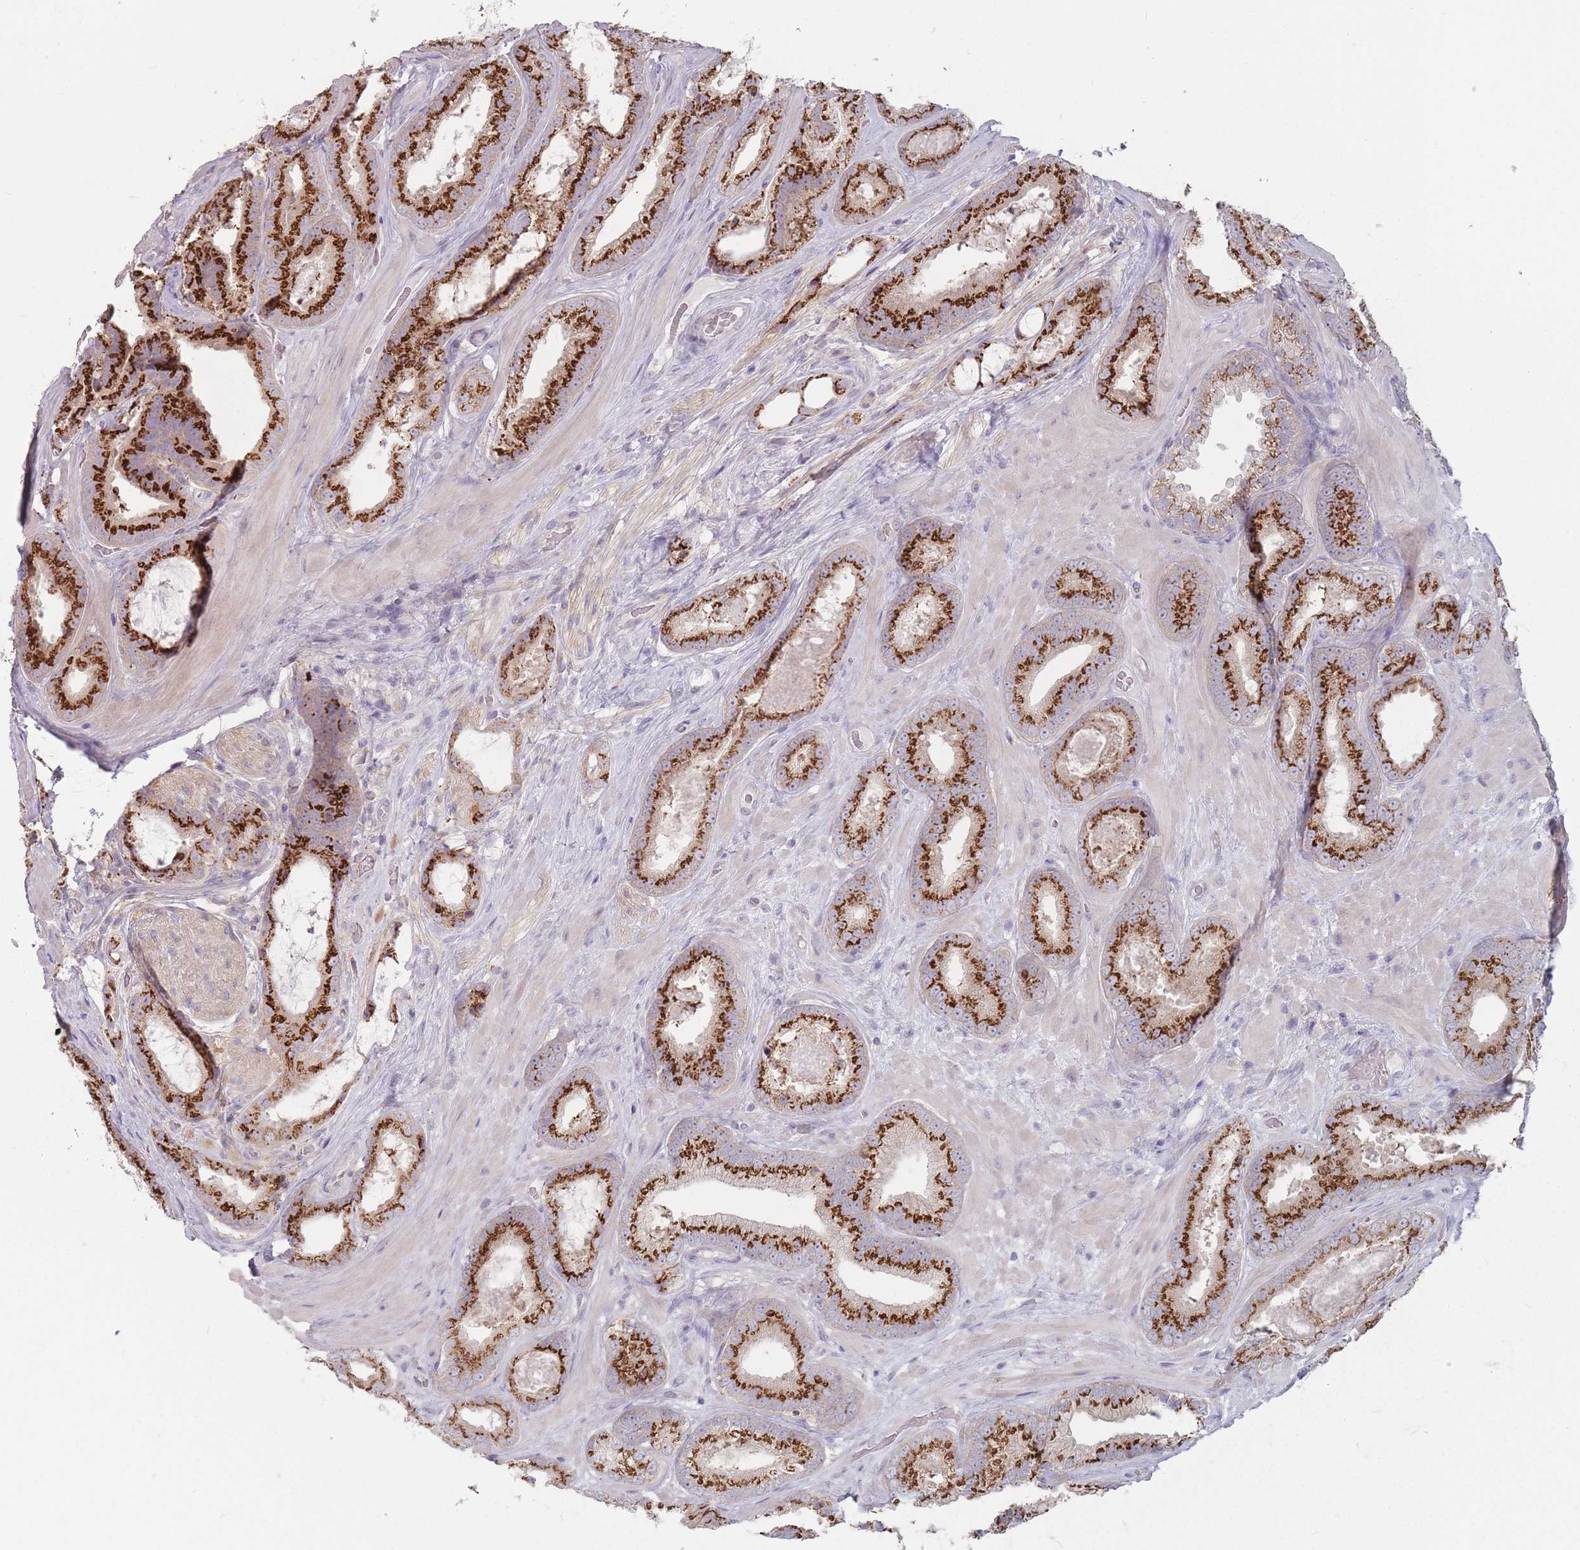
{"staining": {"intensity": "strong", "quantity": ">75%", "location": "cytoplasmic/membranous"}, "tissue": "prostate cancer", "cell_type": "Tumor cells", "image_type": "cancer", "snomed": [{"axis": "morphology", "description": "Adenocarcinoma, Low grade"}, {"axis": "topography", "description": "Prostate"}], "caption": "Immunohistochemistry micrograph of human prostate adenocarcinoma (low-grade) stained for a protein (brown), which displays high levels of strong cytoplasmic/membranous expression in approximately >75% of tumor cells.", "gene": "AKAIN1", "patient": {"sex": "male", "age": 57}}